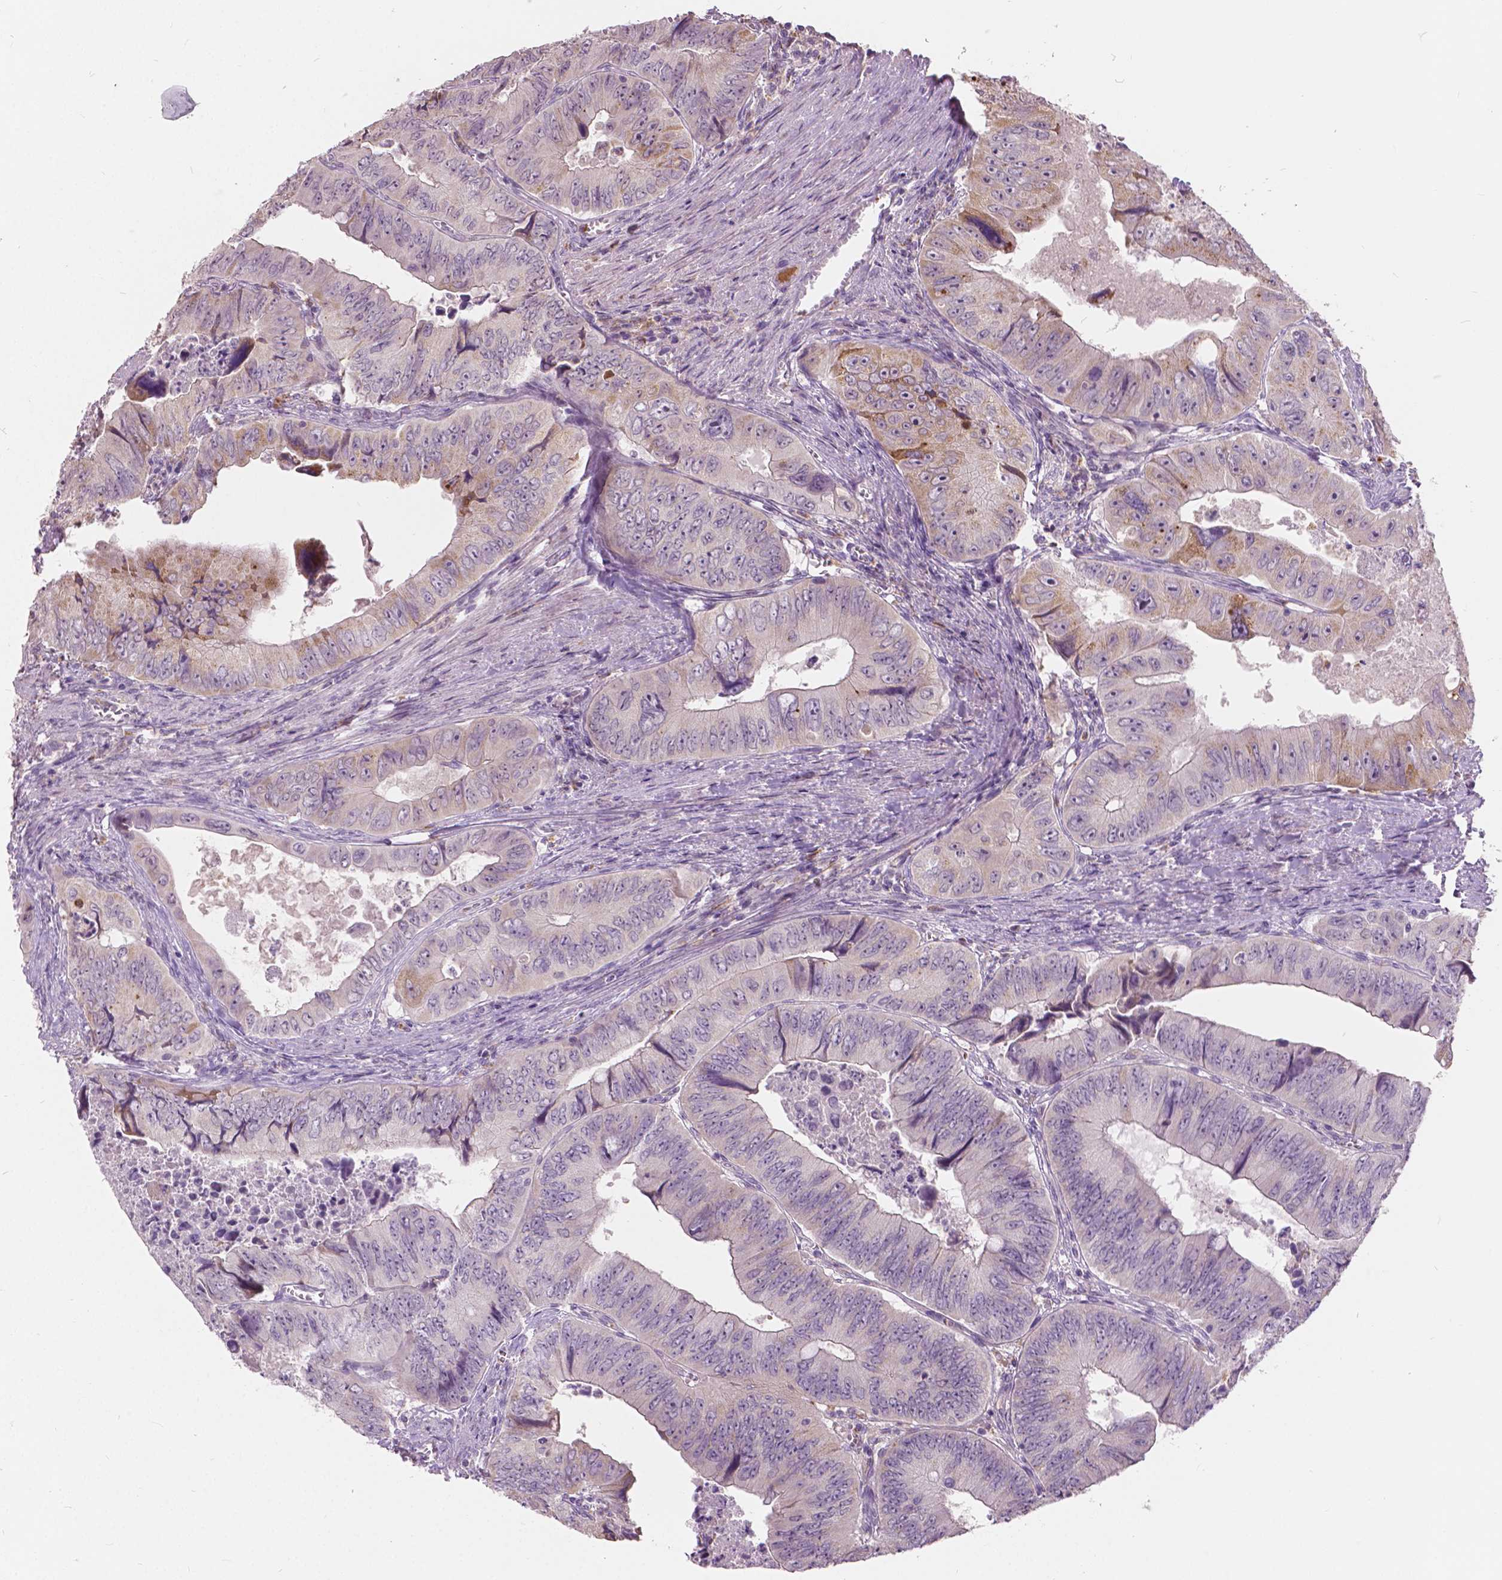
{"staining": {"intensity": "weak", "quantity": "<25%", "location": "cytoplasmic/membranous,nuclear"}, "tissue": "colorectal cancer", "cell_type": "Tumor cells", "image_type": "cancer", "snomed": [{"axis": "morphology", "description": "Adenocarcinoma, NOS"}, {"axis": "topography", "description": "Colon"}], "caption": "Immunohistochemistry histopathology image of colorectal adenocarcinoma stained for a protein (brown), which shows no positivity in tumor cells.", "gene": "DLX6", "patient": {"sex": "female", "age": 84}}